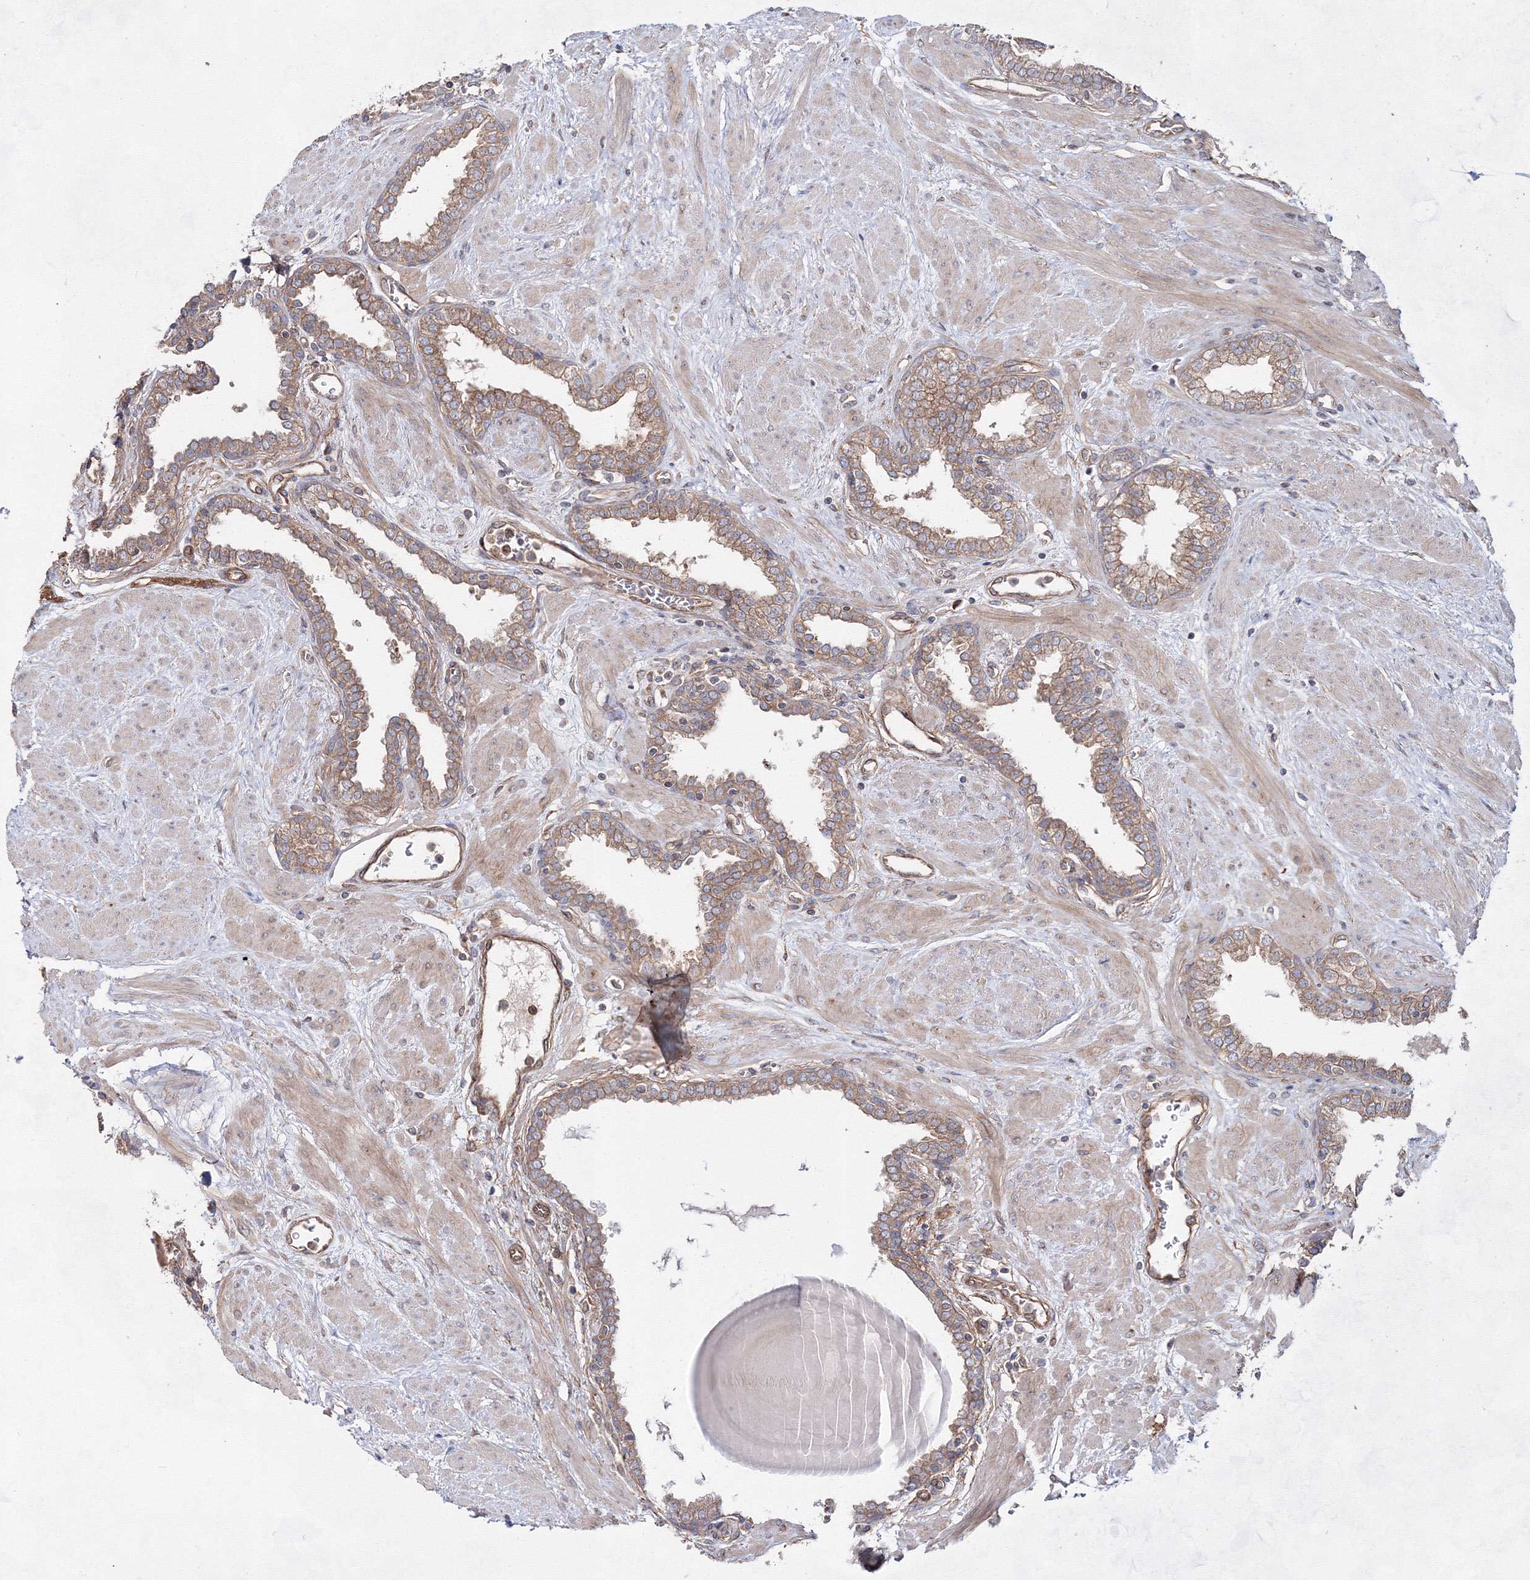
{"staining": {"intensity": "moderate", "quantity": "25%-75%", "location": "cytoplasmic/membranous"}, "tissue": "prostate", "cell_type": "Glandular cells", "image_type": "normal", "snomed": [{"axis": "morphology", "description": "Normal tissue, NOS"}, {"axis": "topography", "description": "Prostate"}], "caption": "Immunohistochemistry of unremarkable prostate shows medium levels of moderate cytoplasmic/membranous expression in about 25%-75% of glandular cells. The staining was performed using DAB, with brown indicating positive protein expression. Nuclei are stained blue with hematoxylin.", "gene": "EXOC6", "patient": {"sex": "male", "age": 51}}